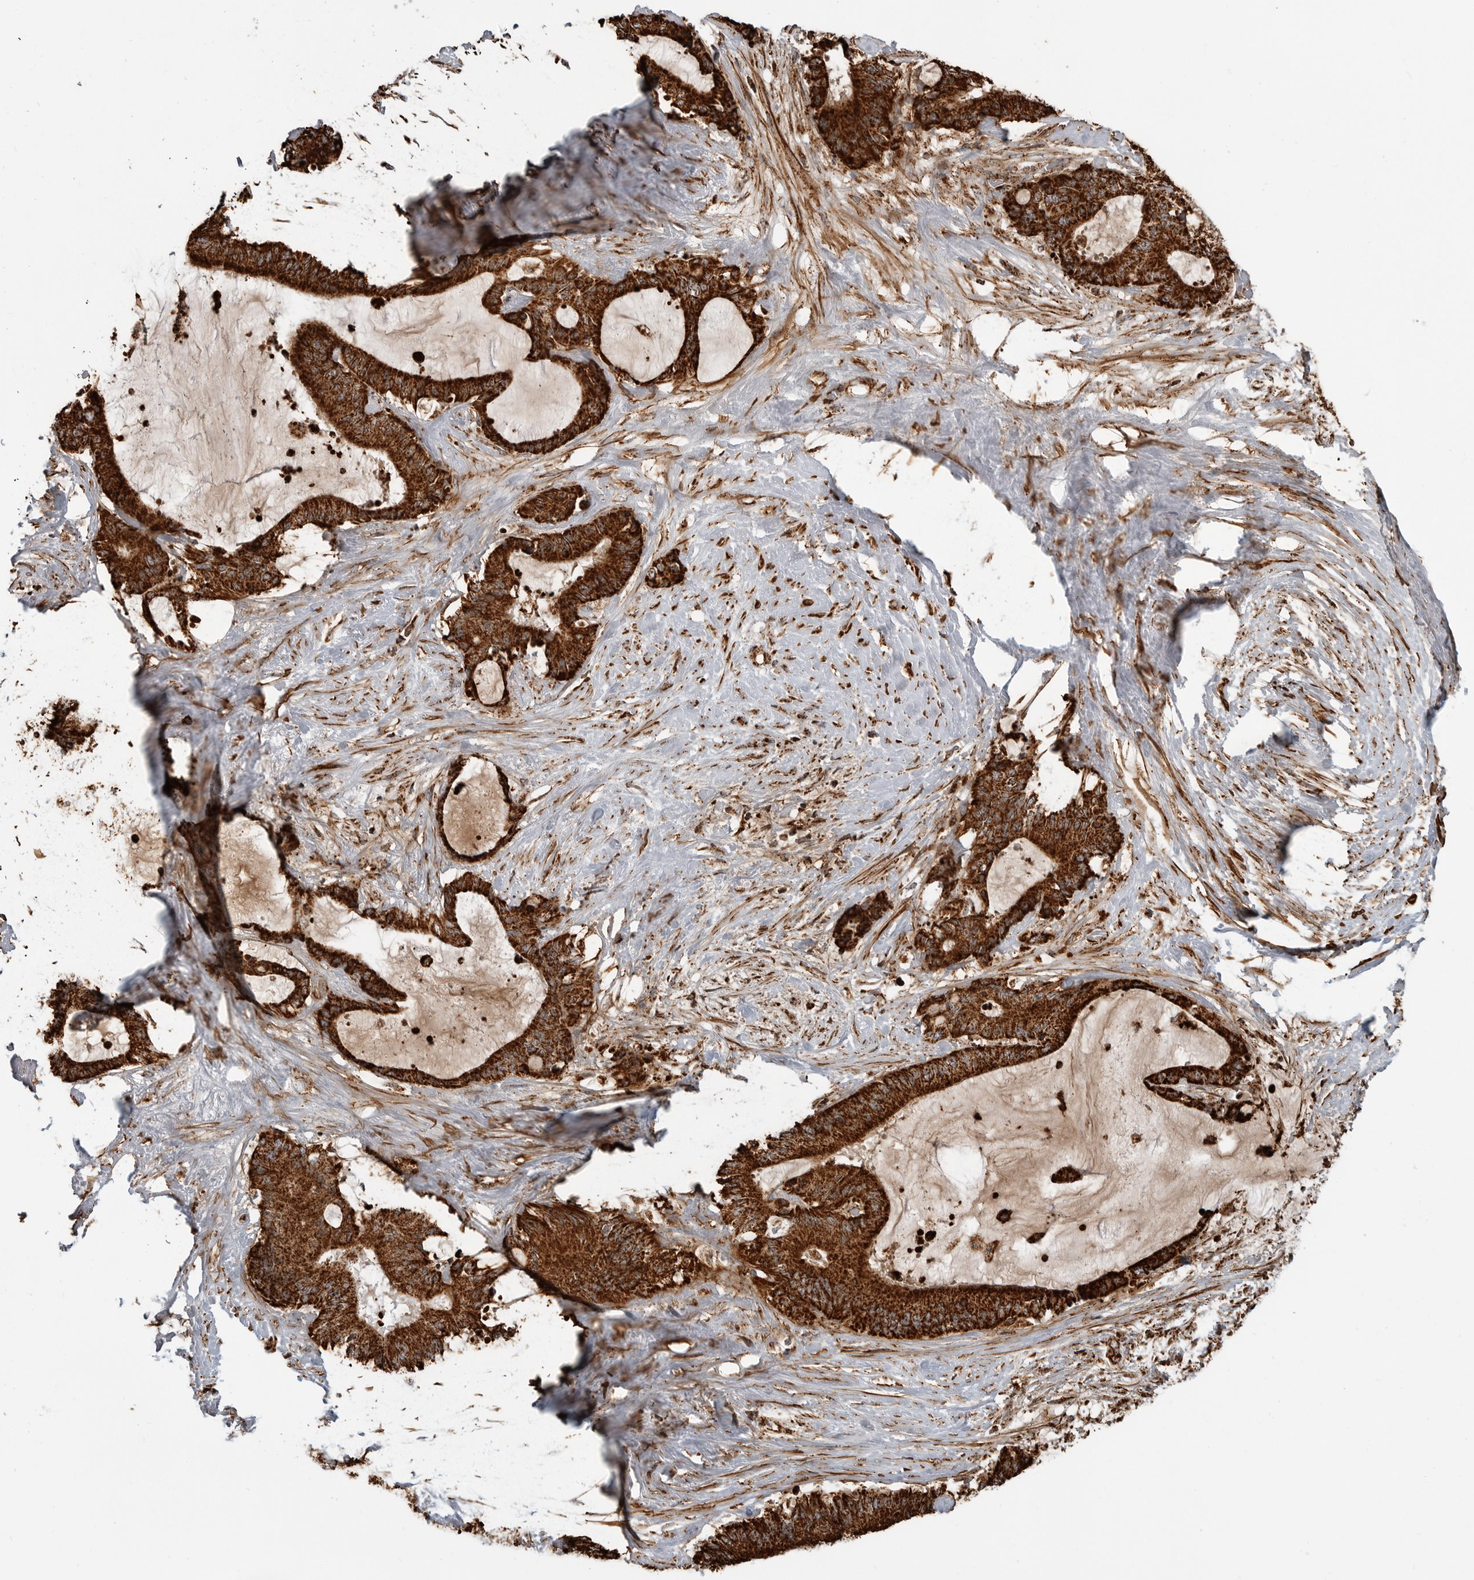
{"staining": {"intensity": "strong", "quantity": ">75%", "location": "cytoplasmic/membranous"}, "tissue": "liver cancer", "cell_type": "Tumor cells", "image_type": "cancer", "snomed": [{"axis": "morphology", "description": "Normal tissue, NOS"}, {"axis": "morphology", "description": "Cholangiocarcinoma"}, {"axis": "topography", "description": "Liver"}, {"axis": "topography", "description": "Peripheral nerve tissue"}], "caption": "Protein expression by IHC demonstrates strong cytoplasmic/membranous expression in approximately >75% of tumor cells in cholangiocarcinoma (liver).", "gene": "BMP2K", "patient": {"sex": "female", "age": 73}}